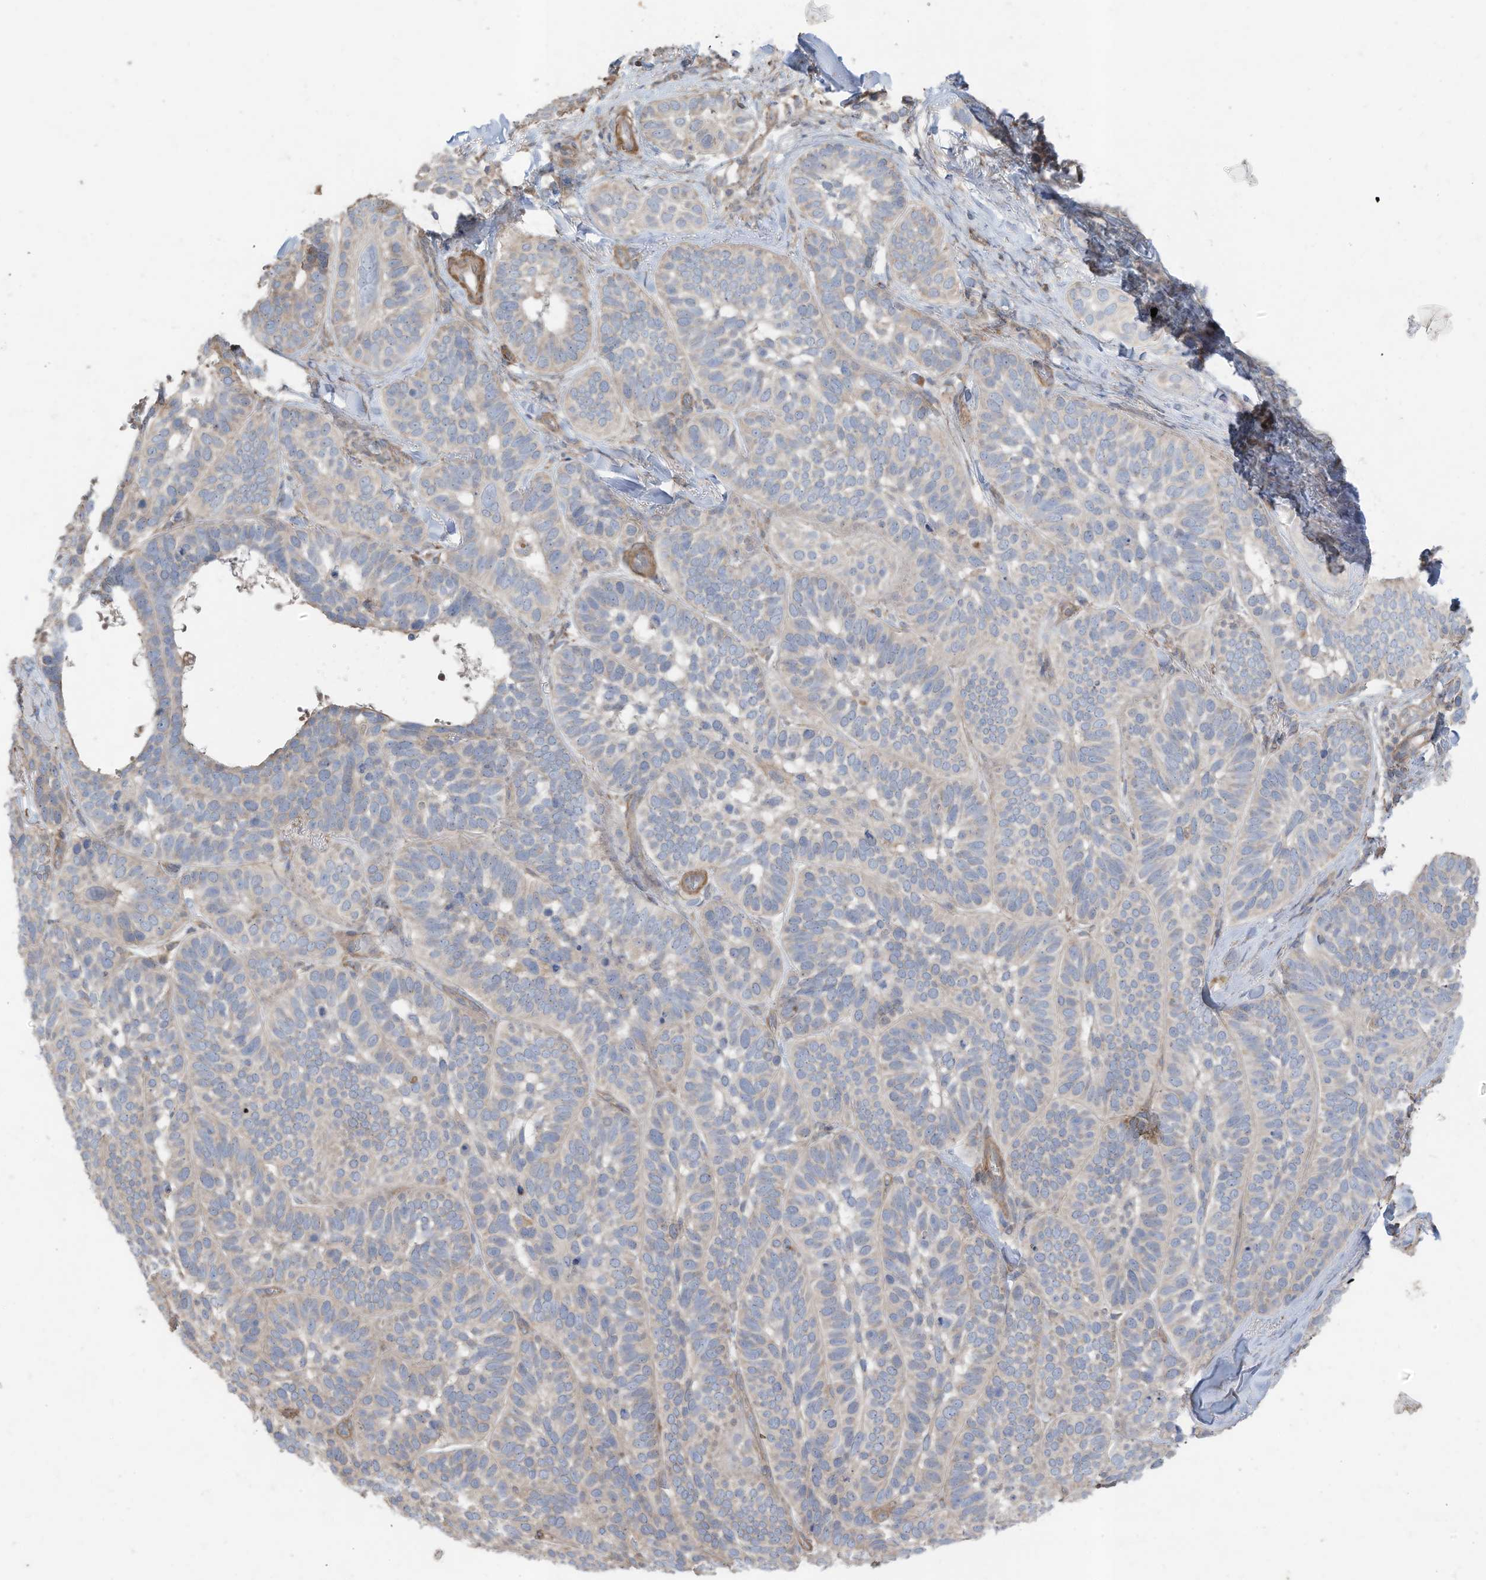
{"staining": {"intensity": "weak", "quantity": "<25%", "location": "cytoplasmic/membranous"}, "tissue": "skin cancer", "cell_type": "Tumor cells", "image_type": "cancer", "snomed": [{"axis": "morphology", "description": "Basal cell carcinoma"}, {"axis": "topography", "description": "Skin"}], "caption": "The micrograph demonstrates no significant staining in tumor cells of skin cancer. The staining is performed using DAB brown chromogen with nuclei counter-stained in using hematoxylin.", "gene": "SLC17A7", "patient": {"sex": "male", "age": 62}}